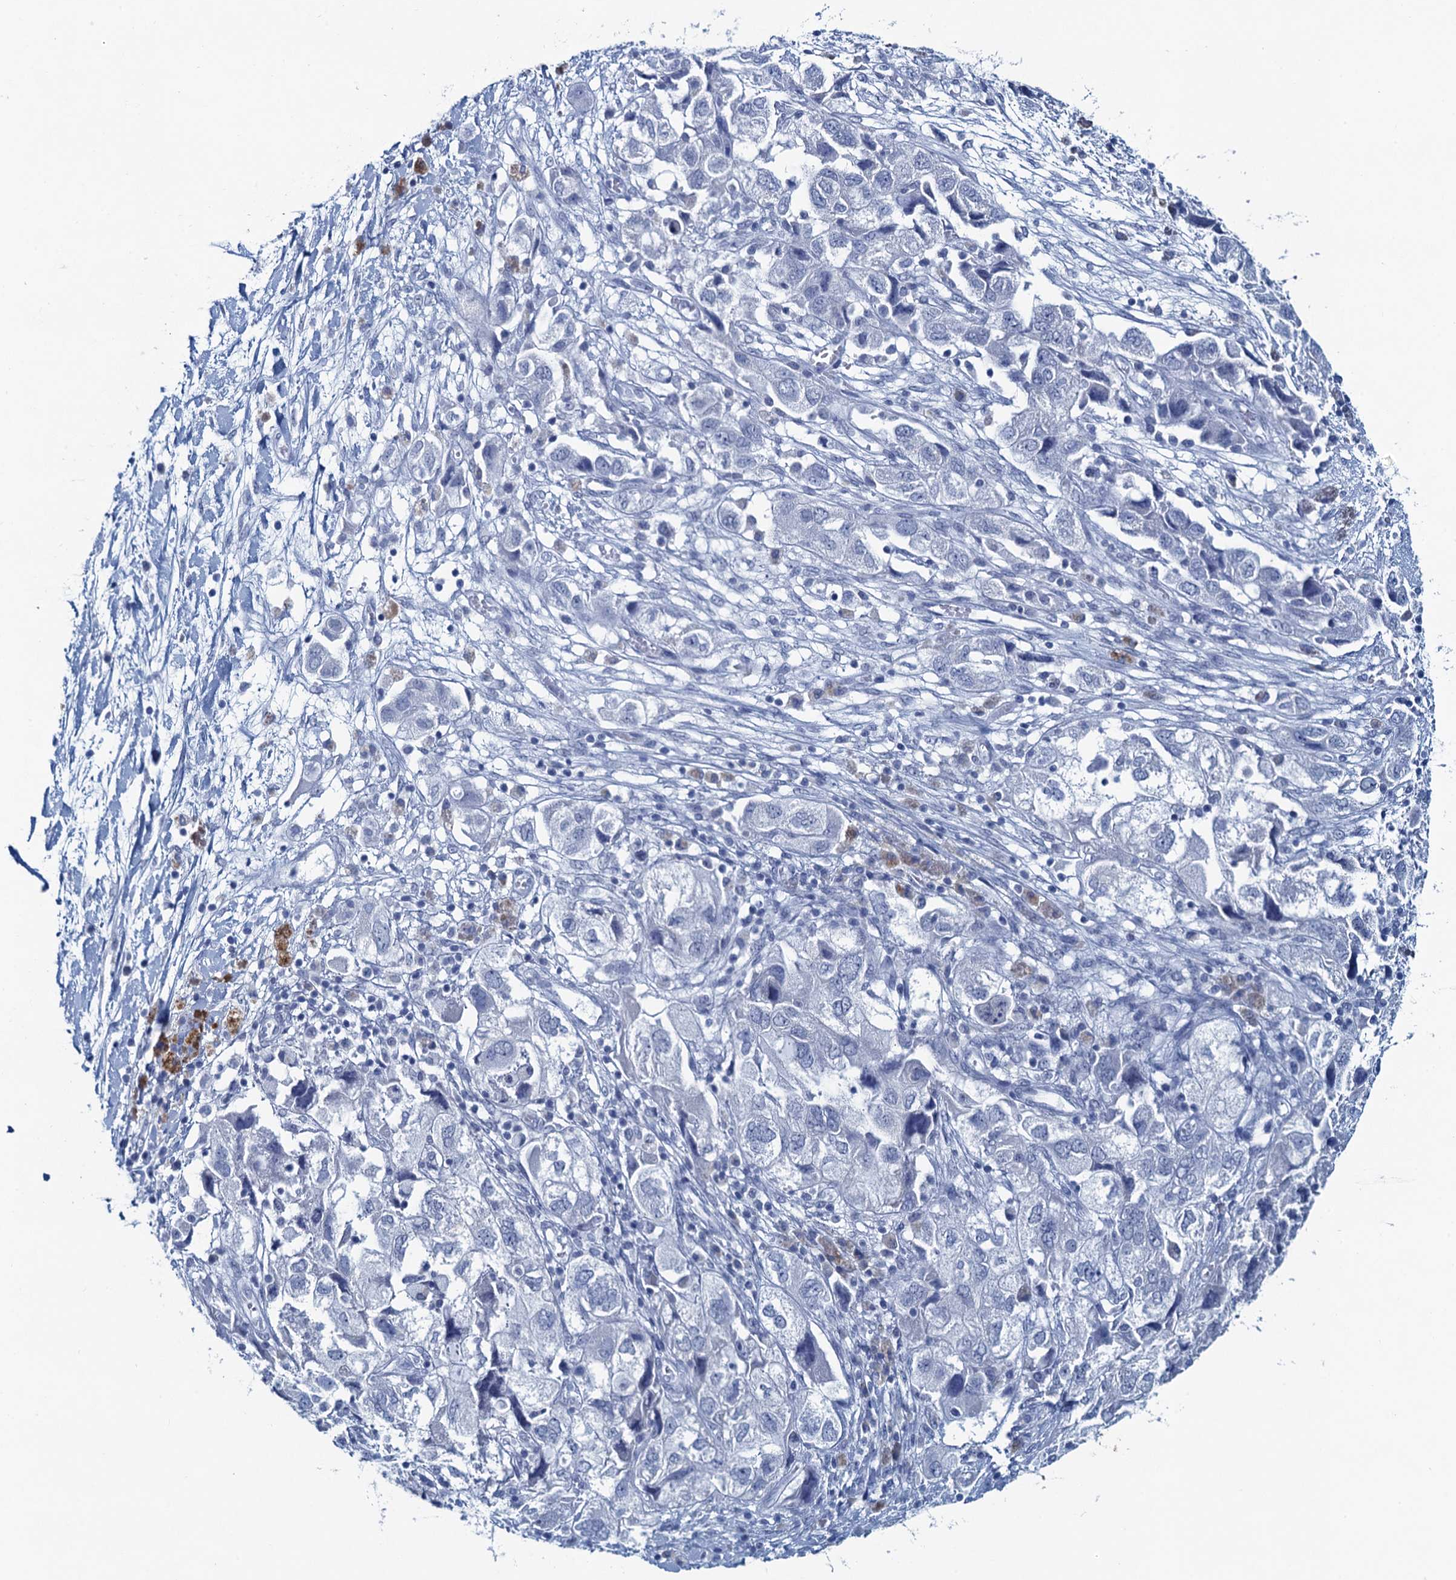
{"staining": {"intensity": "negative", "quantity": "none", "location": "none"}, "tissue": "ovarian cancer", "cell_type": "Tumor cells", "image_type": "cancer", "snomed": [{"axis": "morphology", "description": "Carcinoma, NOS"}, {"axis": "morphology", "description": "Cystadenocarcinoma, serous, NOS"}, {"axis": "topography", "description": "Ovary"}], "caption": "A high-resolution histopathology image shows immunohistochemistry (IHC) staining of ovarian cancer, which shows no significant staining in tumor cells.", "gene": "HAPSTR1", "patient": {"sex": "female", "age": 69}}